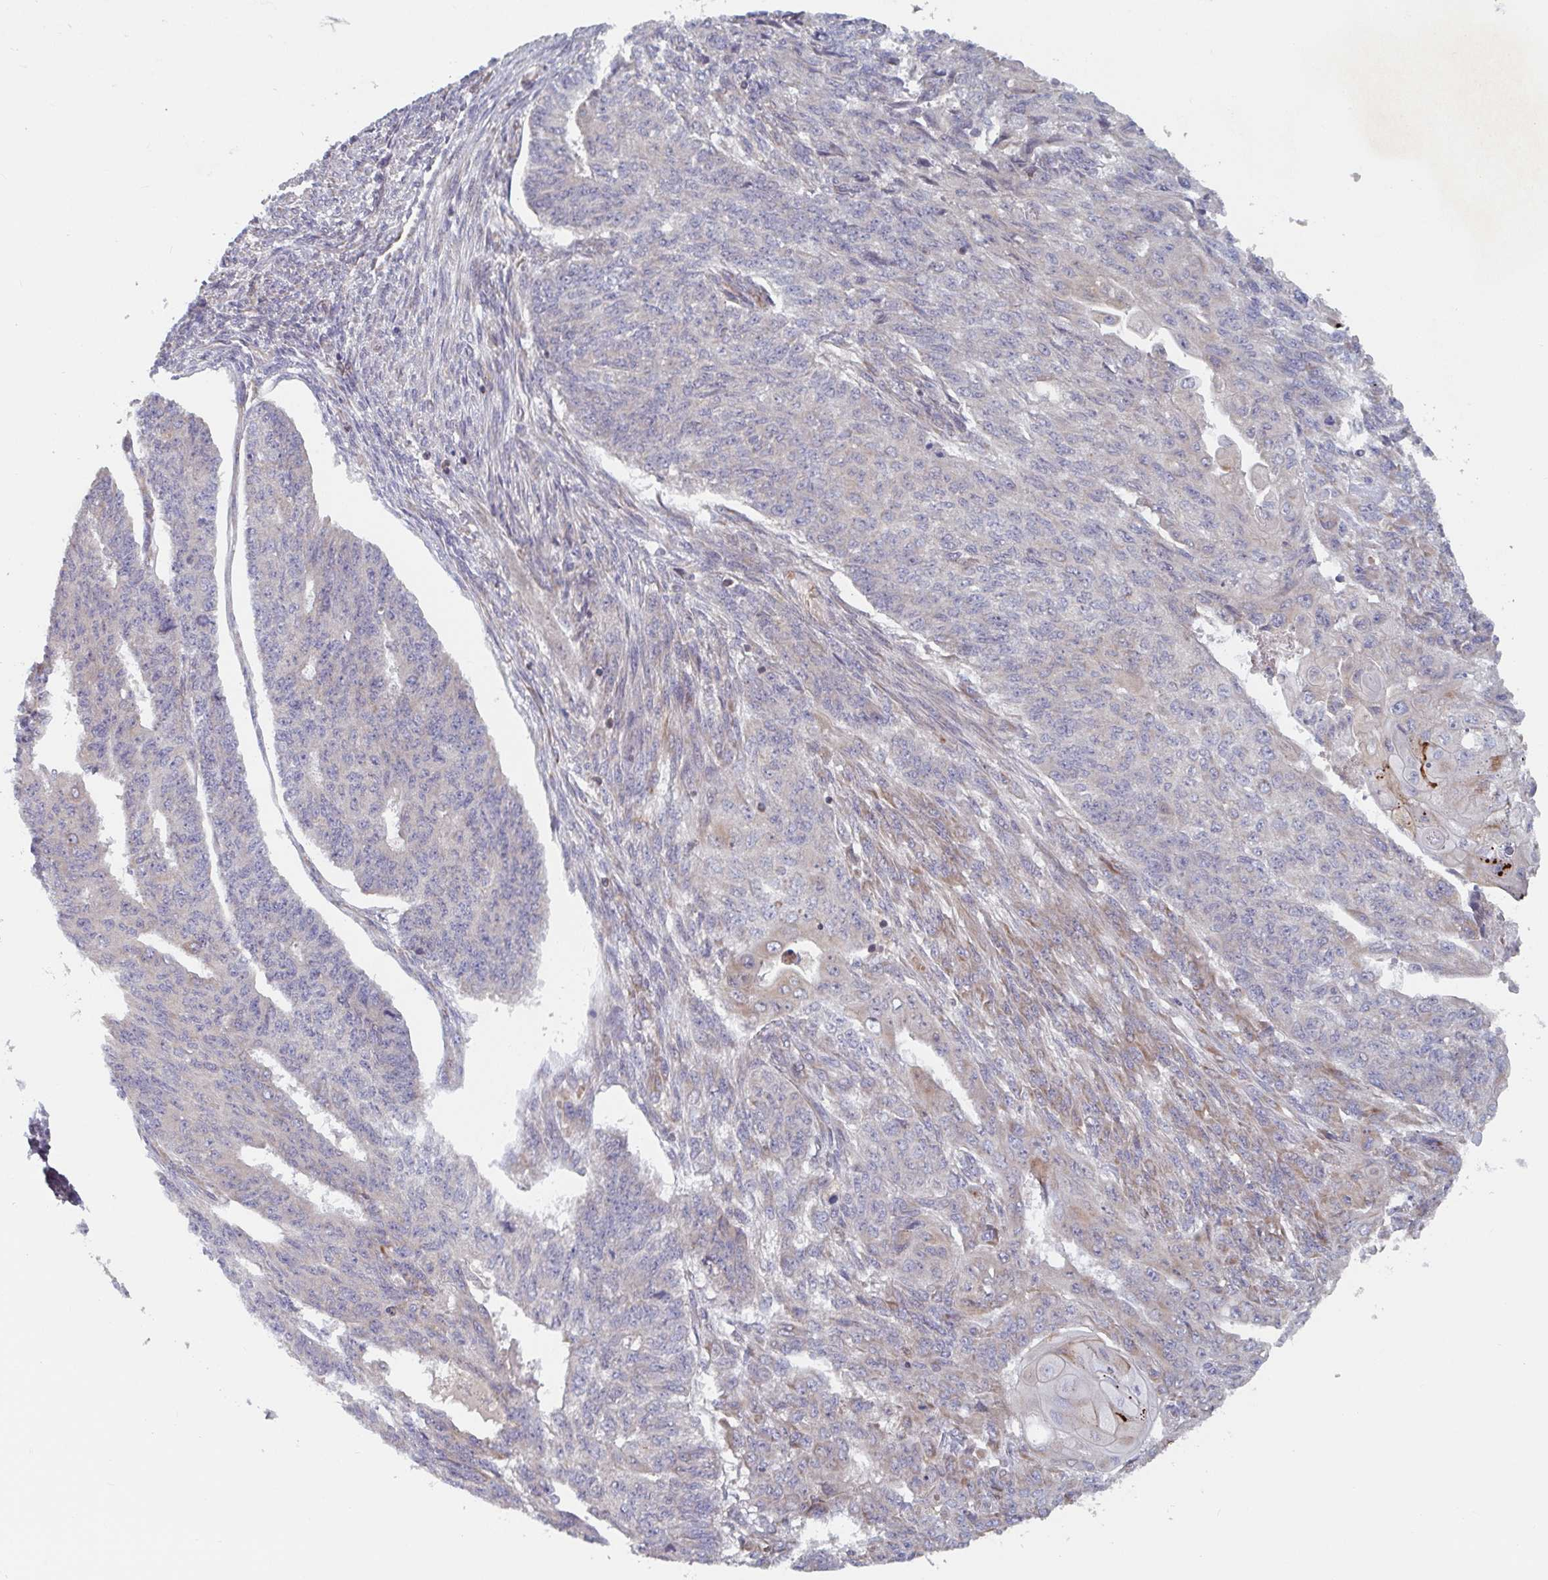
{"staining": {"intensity": "negative", "quantity": "none", "location": "none"}, "tissue": "endometrial cancer", "cell_type": "Tumor cells", "image_type": "cancer", "snomed": [{"axis": "morphology", "description": "Adenocarcinoma, NOS"}, {"axis": "topography", "description": "Endometrium"}], "caption": "Image shows no significant protein positivity in tumor cells of endometrial adenocarcinoma.", "gene": "ELOVL1", "patient": {"sex": "female", "age": 32}}